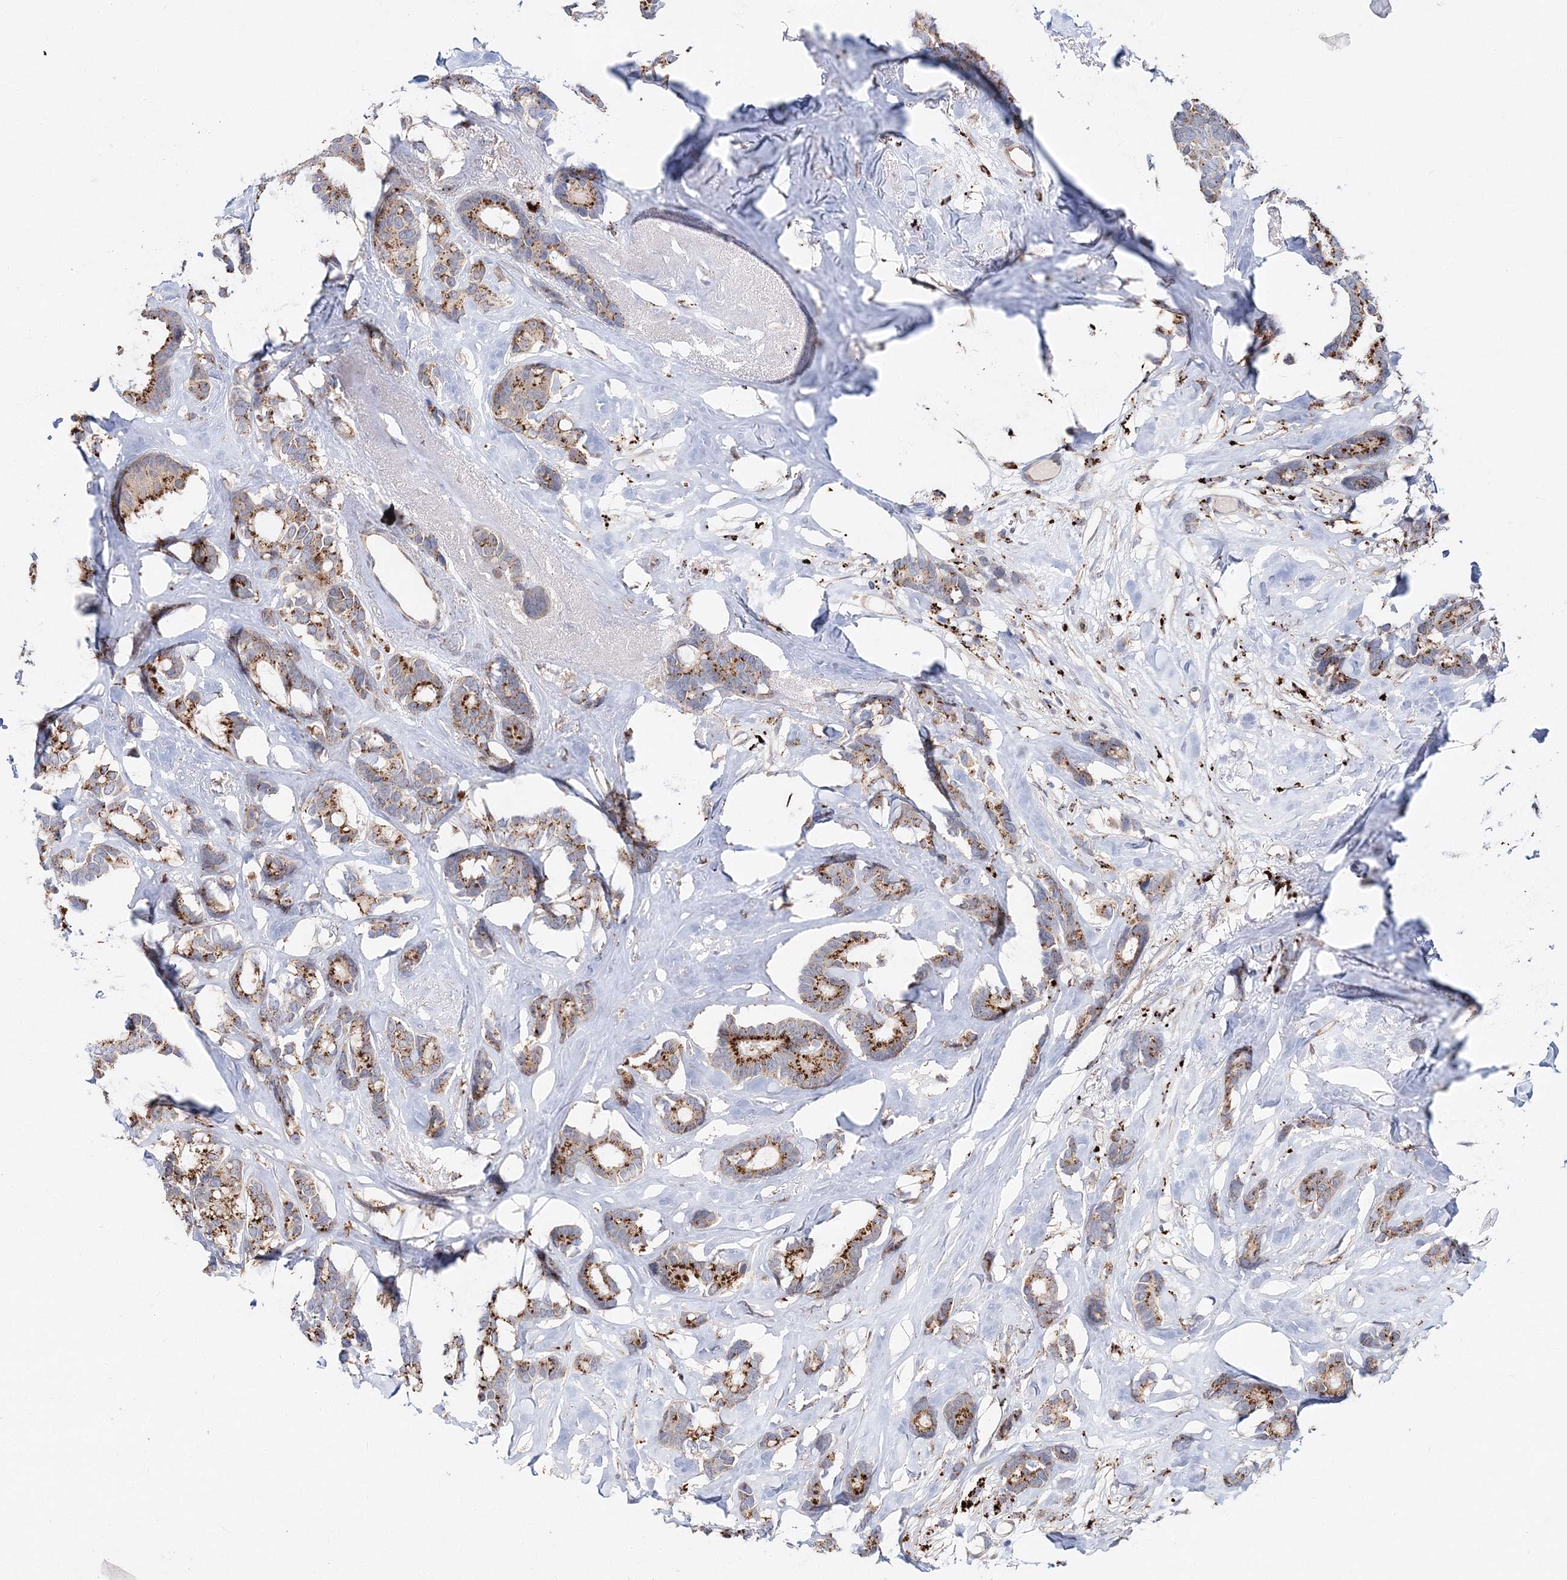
{"staining": {"intensity": "moderate", "quantity": ">75%", "location": "cytoplasmic/membranous"}, "tissue": "breast cancer", "cell_type": "Tumor cells", "image_type": "cancer", "snomed": [{"axis": "morphology", "description": "Duct carcinoma"}, {"axis": "topography", "description": "Breast"}], "caption": "IHC photomicrograph of neoplastic tissue: breast cancer (intraductal carcinoma) stained using immunohistochemistry displays medium levels of moderate protein expression localized specifically in the cytoplasmic/membranous of tumor cells, appearing as a cytoplasmic/membranous brown color.", "gene": "C3orf38", "patient": {"sex": "female", "age": 87}}